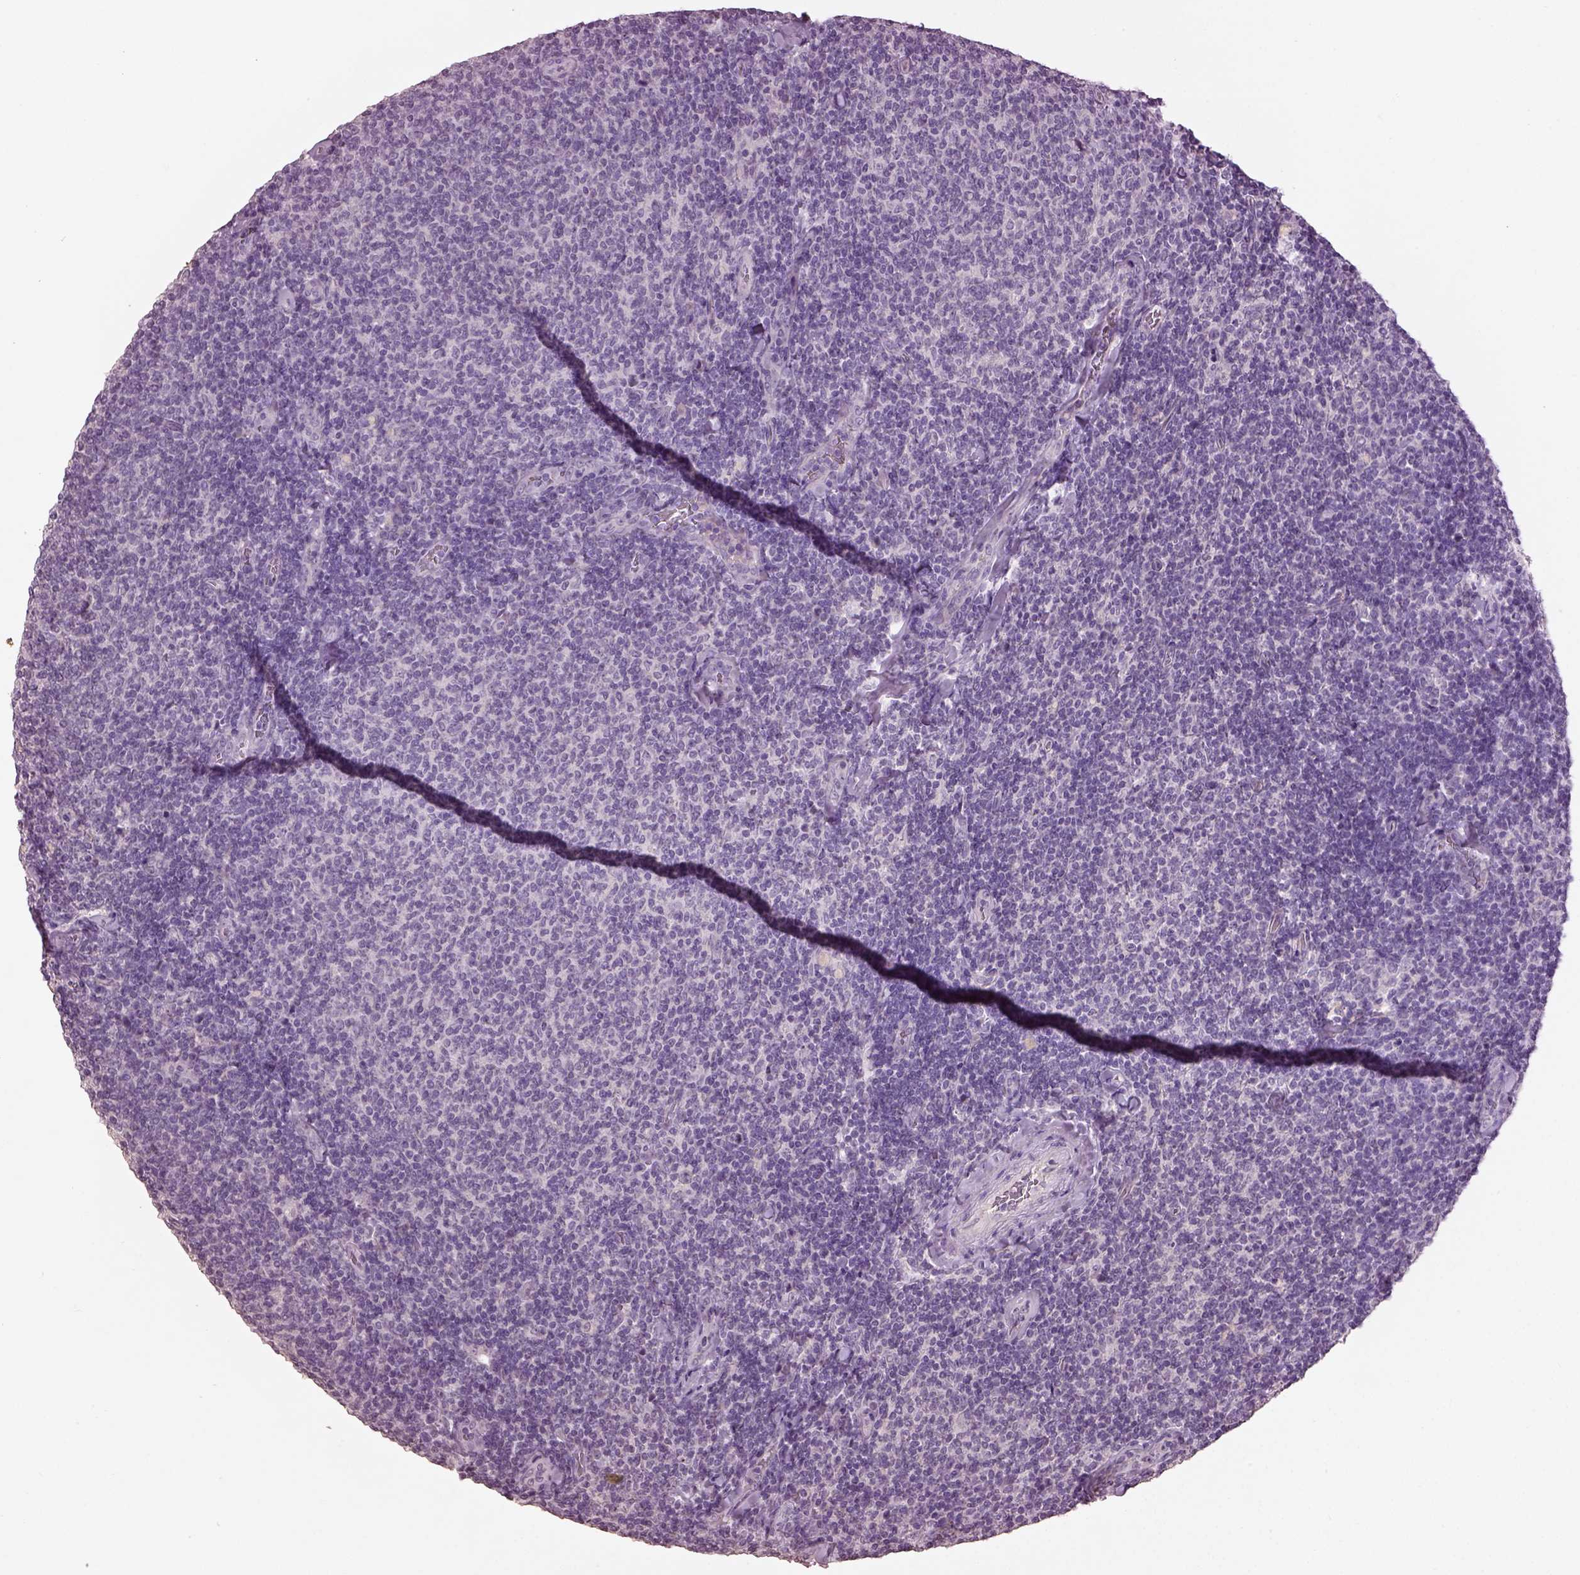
{"staining": {"intensity": "negative", "quantity": "none", "location": "none"}, "tissue": "lymphoma", "cell_type": "Tumor cells", "image_type": "cancer", "snomed": [{"axis": "morphology", "description": "Malignant lymphoma, non-Hodgkin's type, Low grade"}, {"axis": "topography", "description": "Lymph node"}], "caption": "IHC micrograph of human lymphoma stained for a protein (brown), which exhibits no staining in tumor cells. Nuclei are stained in blue.", "gene": "KCNIP3", "patient": {"sex": "male", "age": 52}}